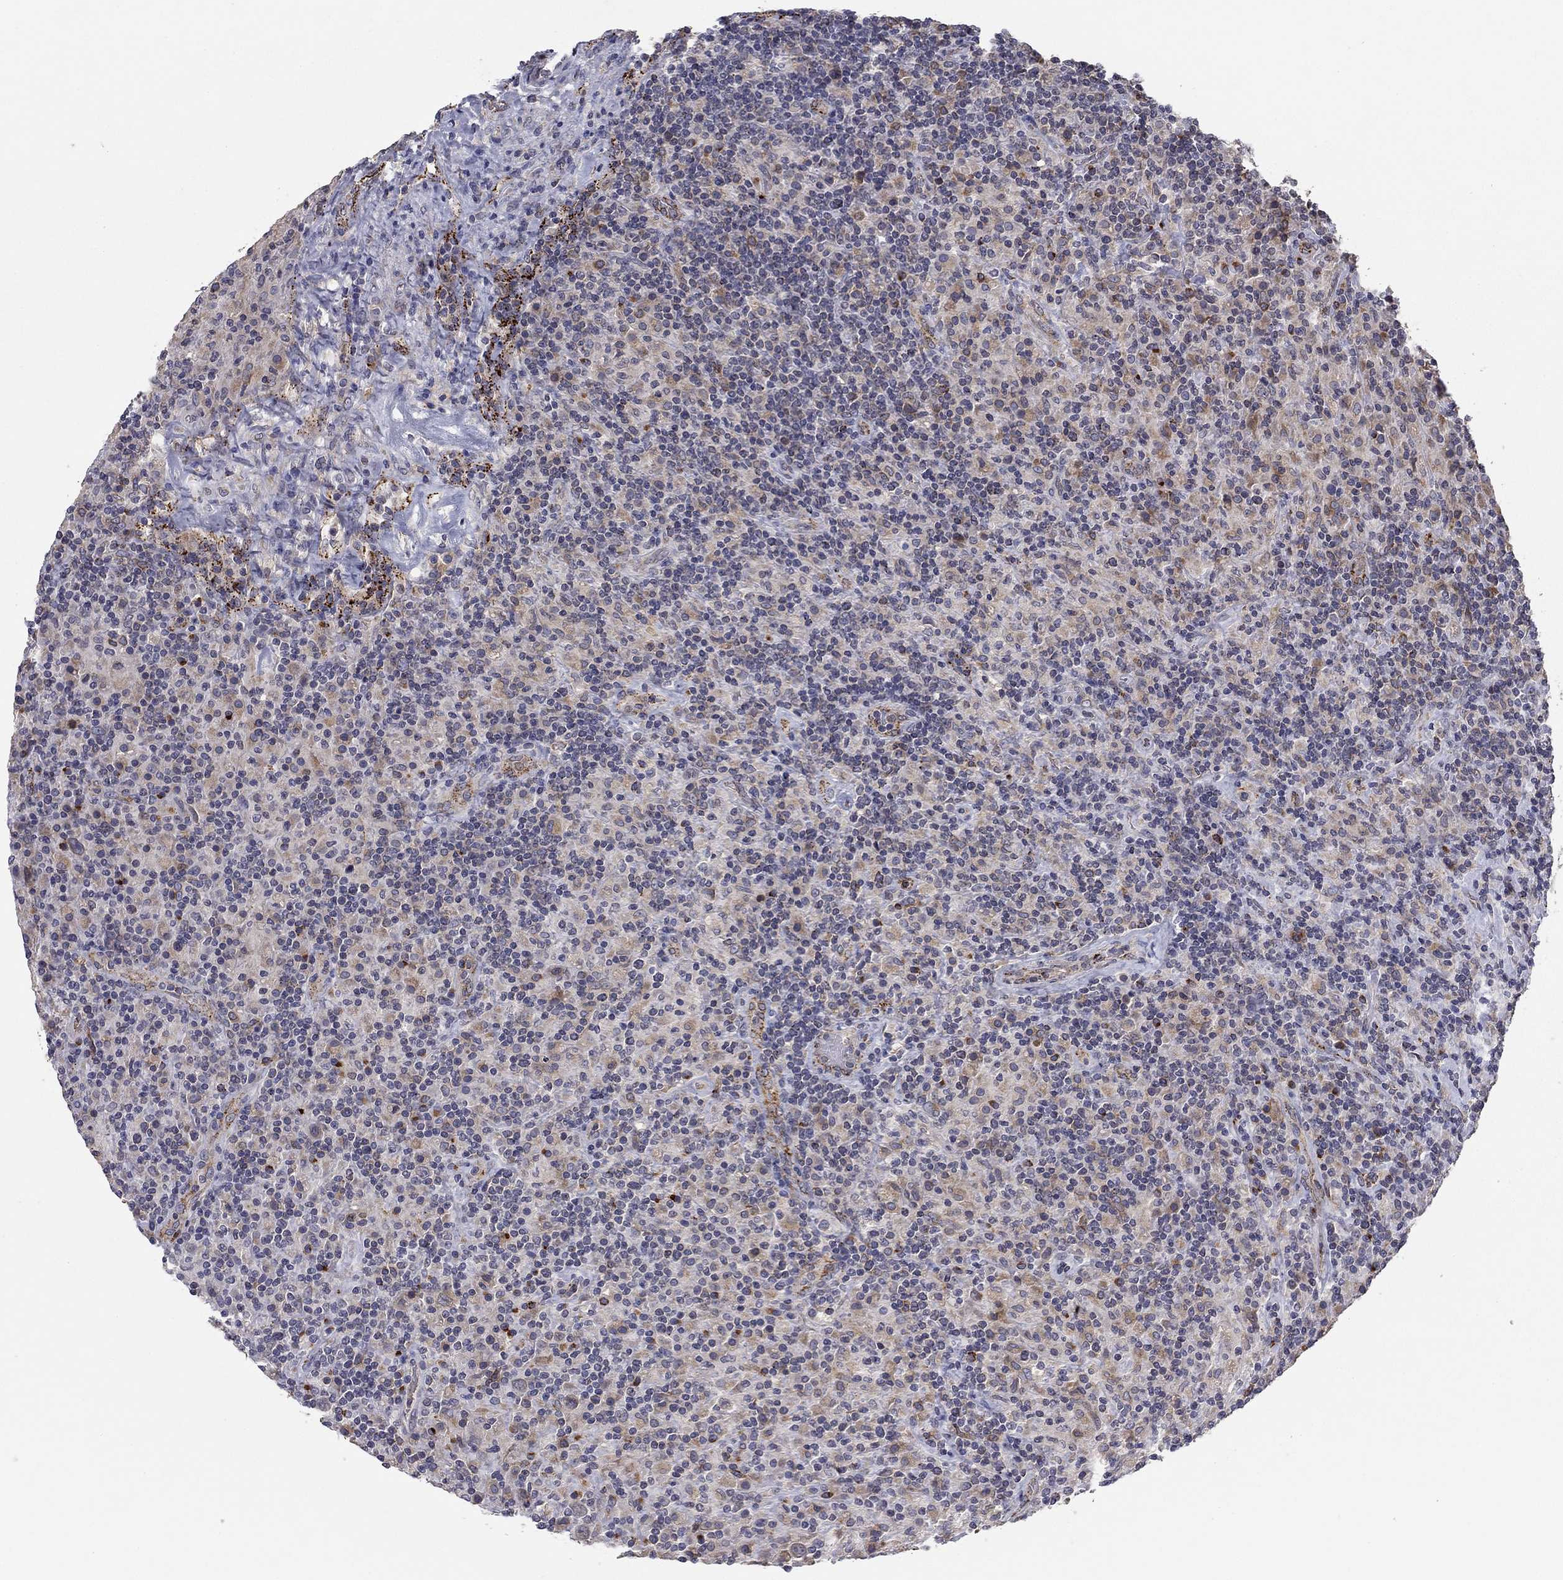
{"staining": {"intensity": "weak", "quantity": "25%-75%", "location": "cytoplasmic/membranous"}, "tissue": "lymphoma", "cell_type": "Tumor cells", "image_type": "cancer", "snomed": [{"axis": "morphology", "description": "Hodgkin's disease, NOS"}, {"axis": "topography", "description": "Lymph node"}], "caption": "The immunohistochemical stain highlights weak cytoplasmic/membranous positivity in tumor cells of Hodgkin's disease tissue. Ihc stains the protein of interest in brown and the nuclei are stained blue.", "gene": "YIF1A", "patient": {"sex": "male", "age": 70}}